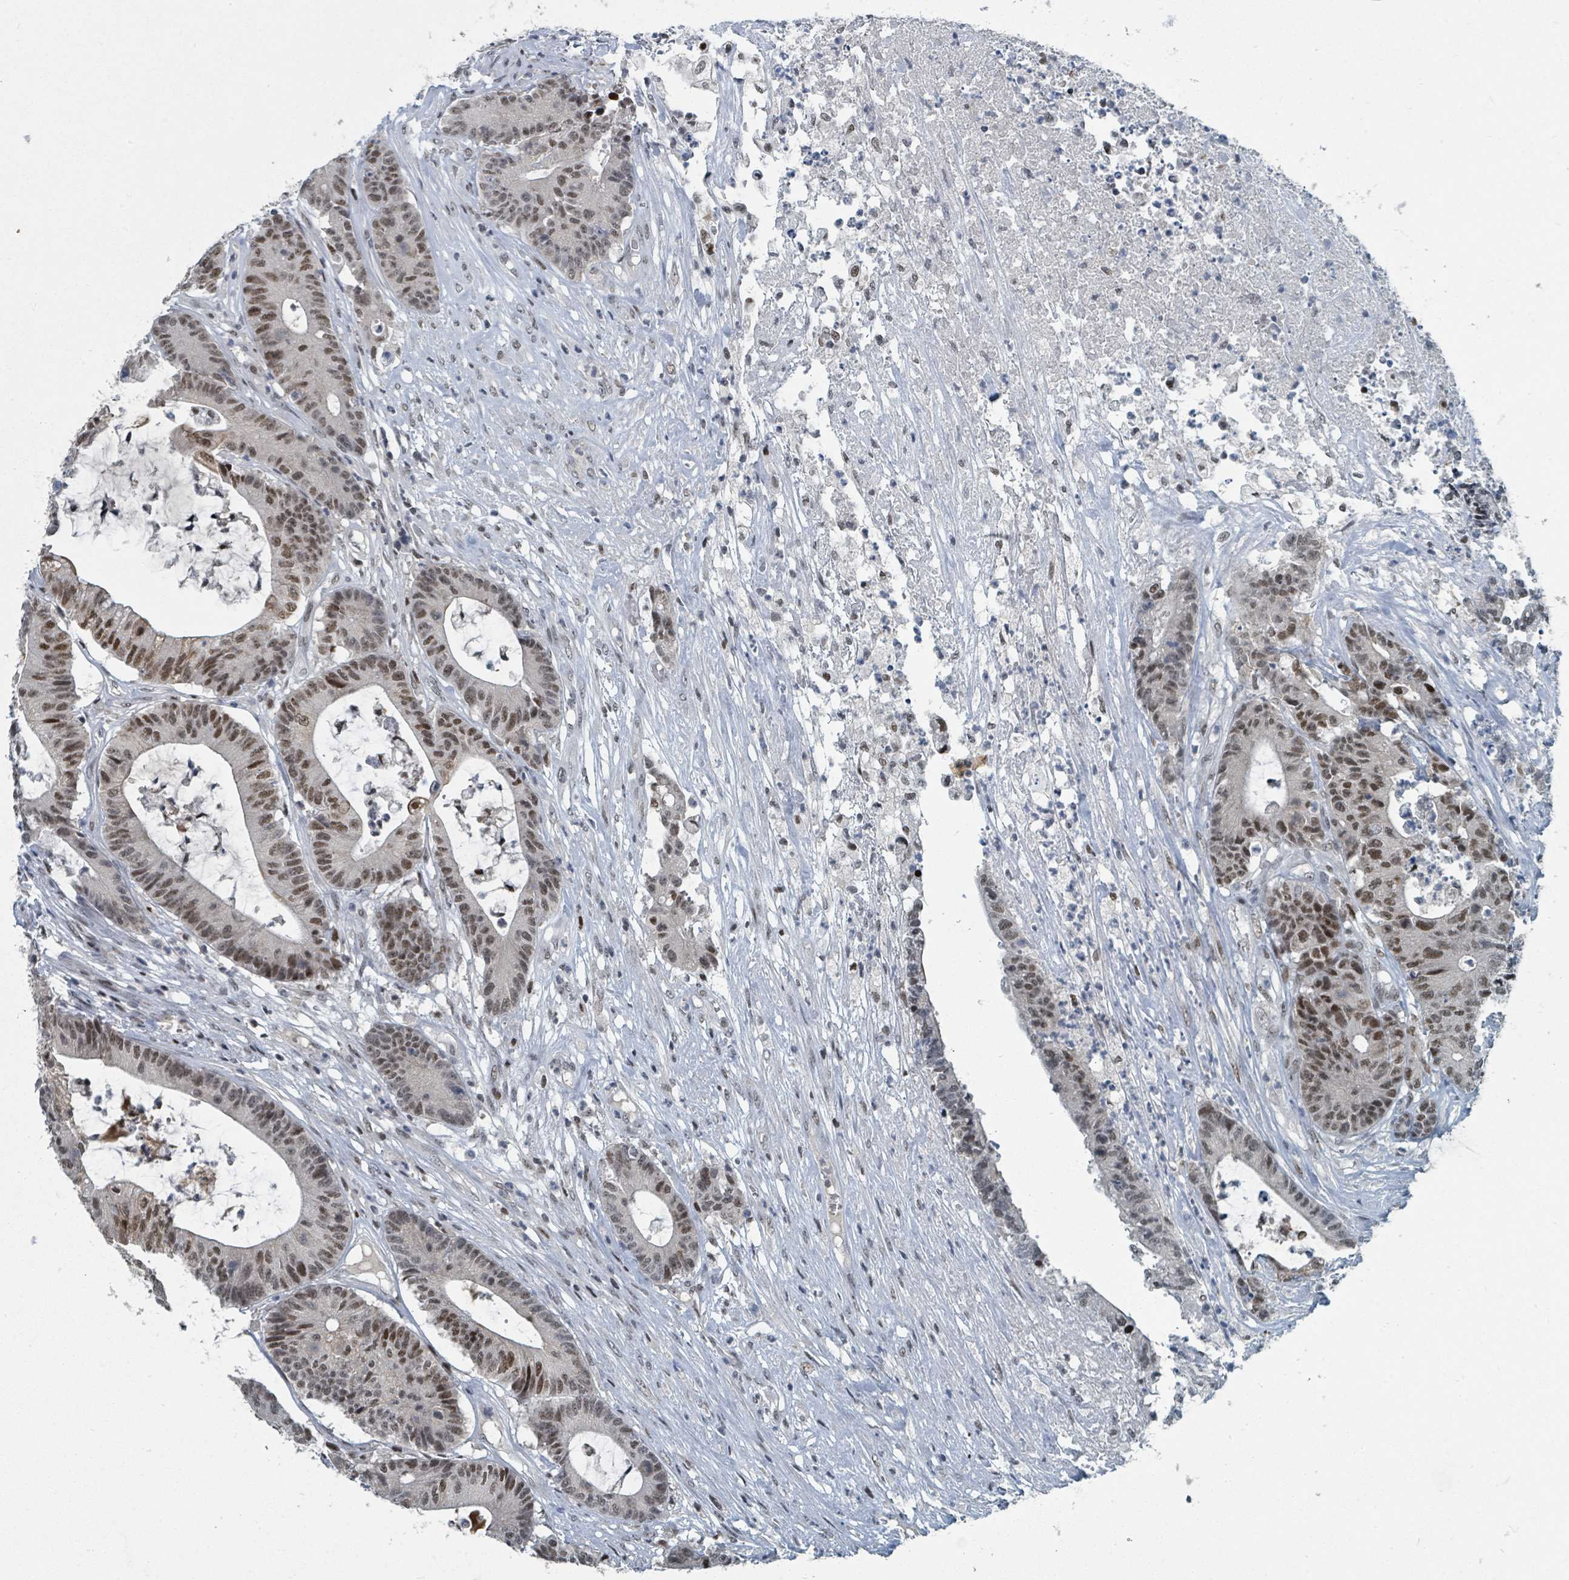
{"staining": {"intensity": "moderate", "quantity": ">75%", "location": "nuclear"}, "tissue": "colorectal cancer", "cell_type": "Tumor cells", "image_type": "cancer", "snomed": [{"axis": "morphology", "description": "Adenocarcinoma, NOS"}, {"axis": "topography", "description": "Colon"}], "caption": "This photomicrograph exhibits immunohistochemistry (IHC) staining of colorectal adenocarcinoma, with medium moderate nuclear expression in about >75% of tumor cells.", "gene": "UCK1", "patient": {"sex": "female", "age": 84}}